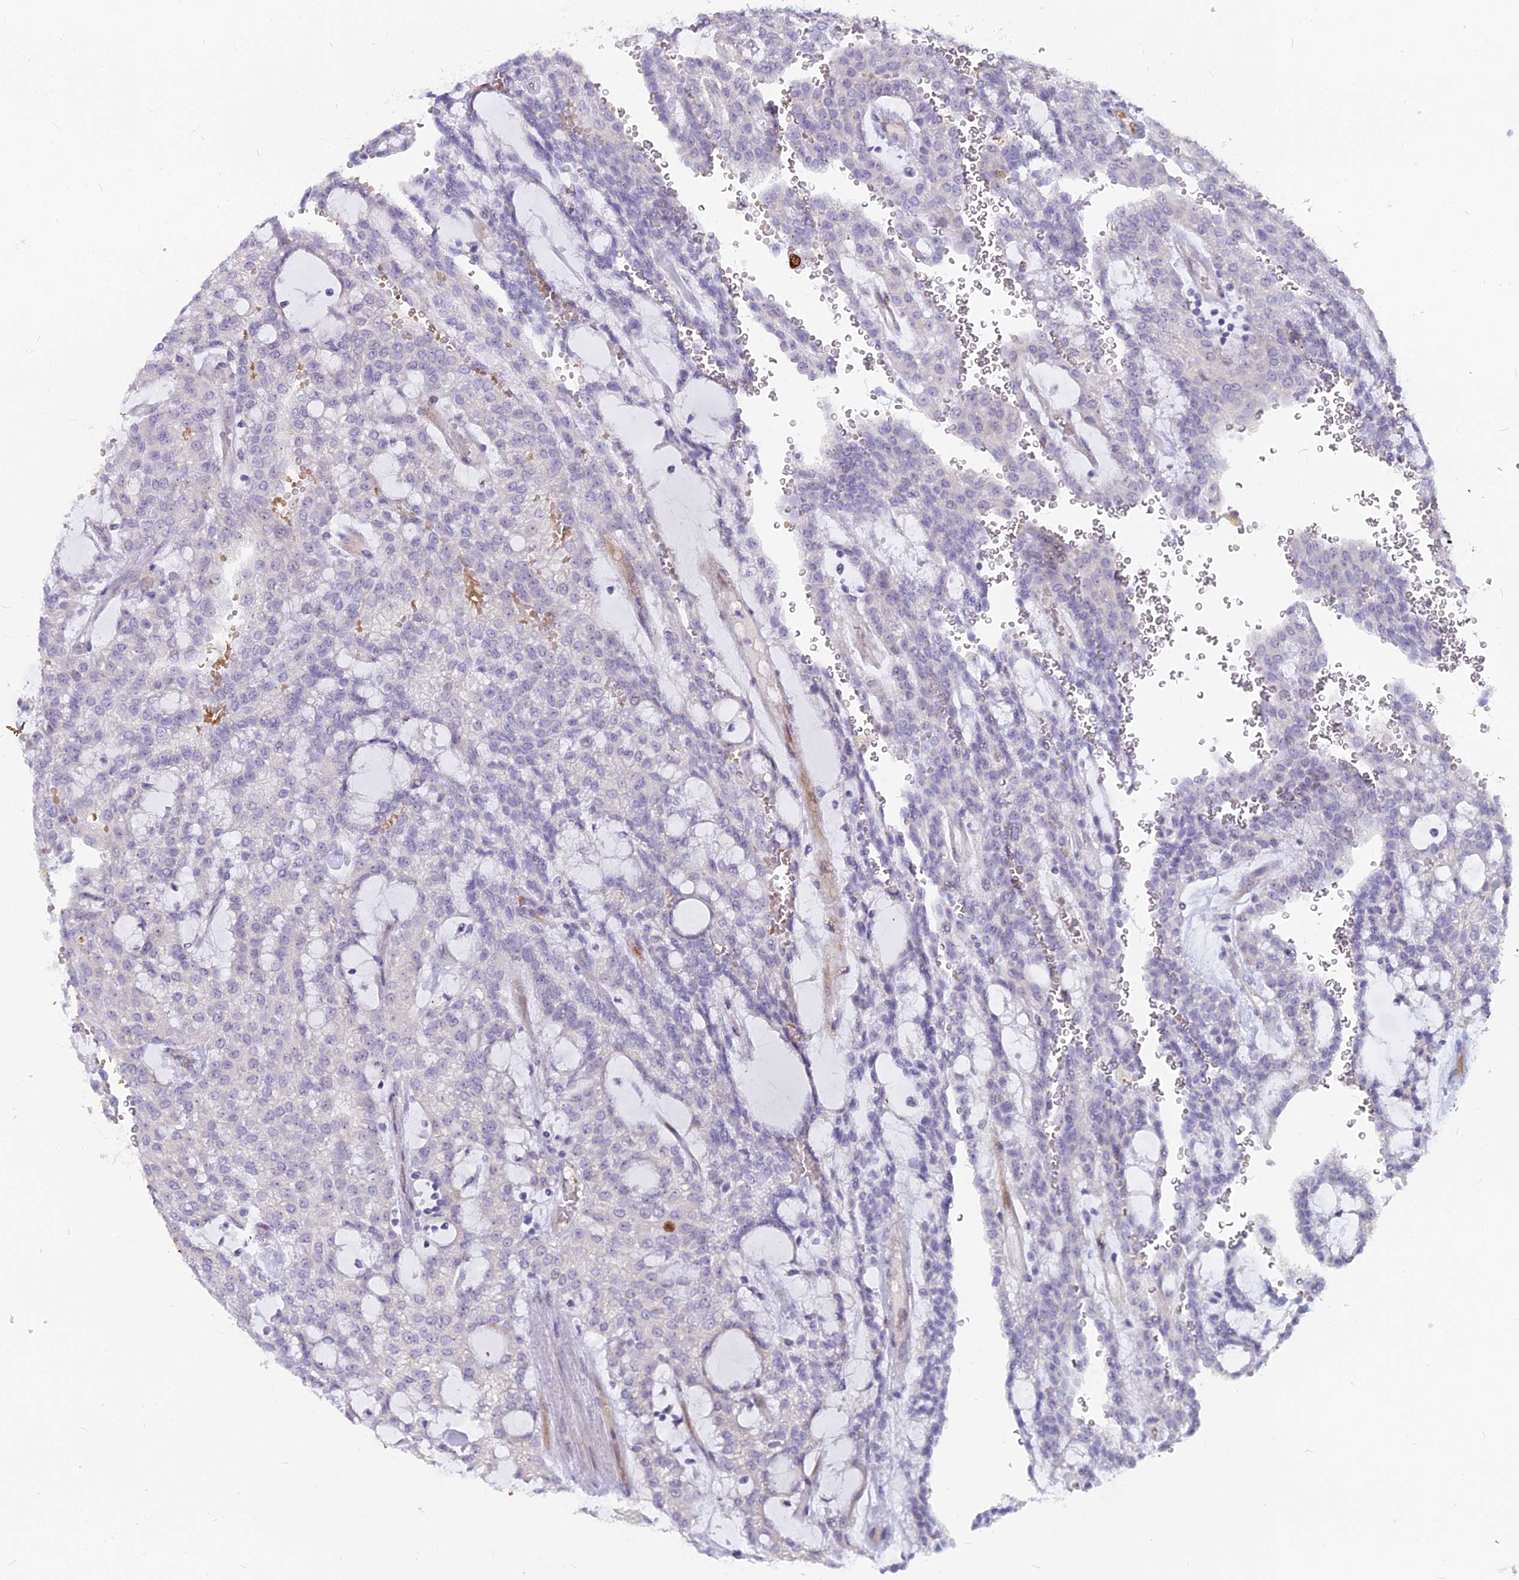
{"staining": {"intensity": "negative", "quantity": "none", "location": "none"}, "tissue": "renal cancer", "cell_type": "Tumor cells", "image_type": "cancer", "snomed": [{"axis": "morphology", "description": "Adenocarcinoma, NOS"}, {"axis": "topography", "description": "Kidney"}], "caption": "Immunohistochemistry image of neoplastic tissue: renal cancer (adenocarcinoma) stained with DAB demonstrates no significant protein positivity in tumor cells.", "gene": "NUSAP1", "patient": {"sex": "male", "age": 63}}